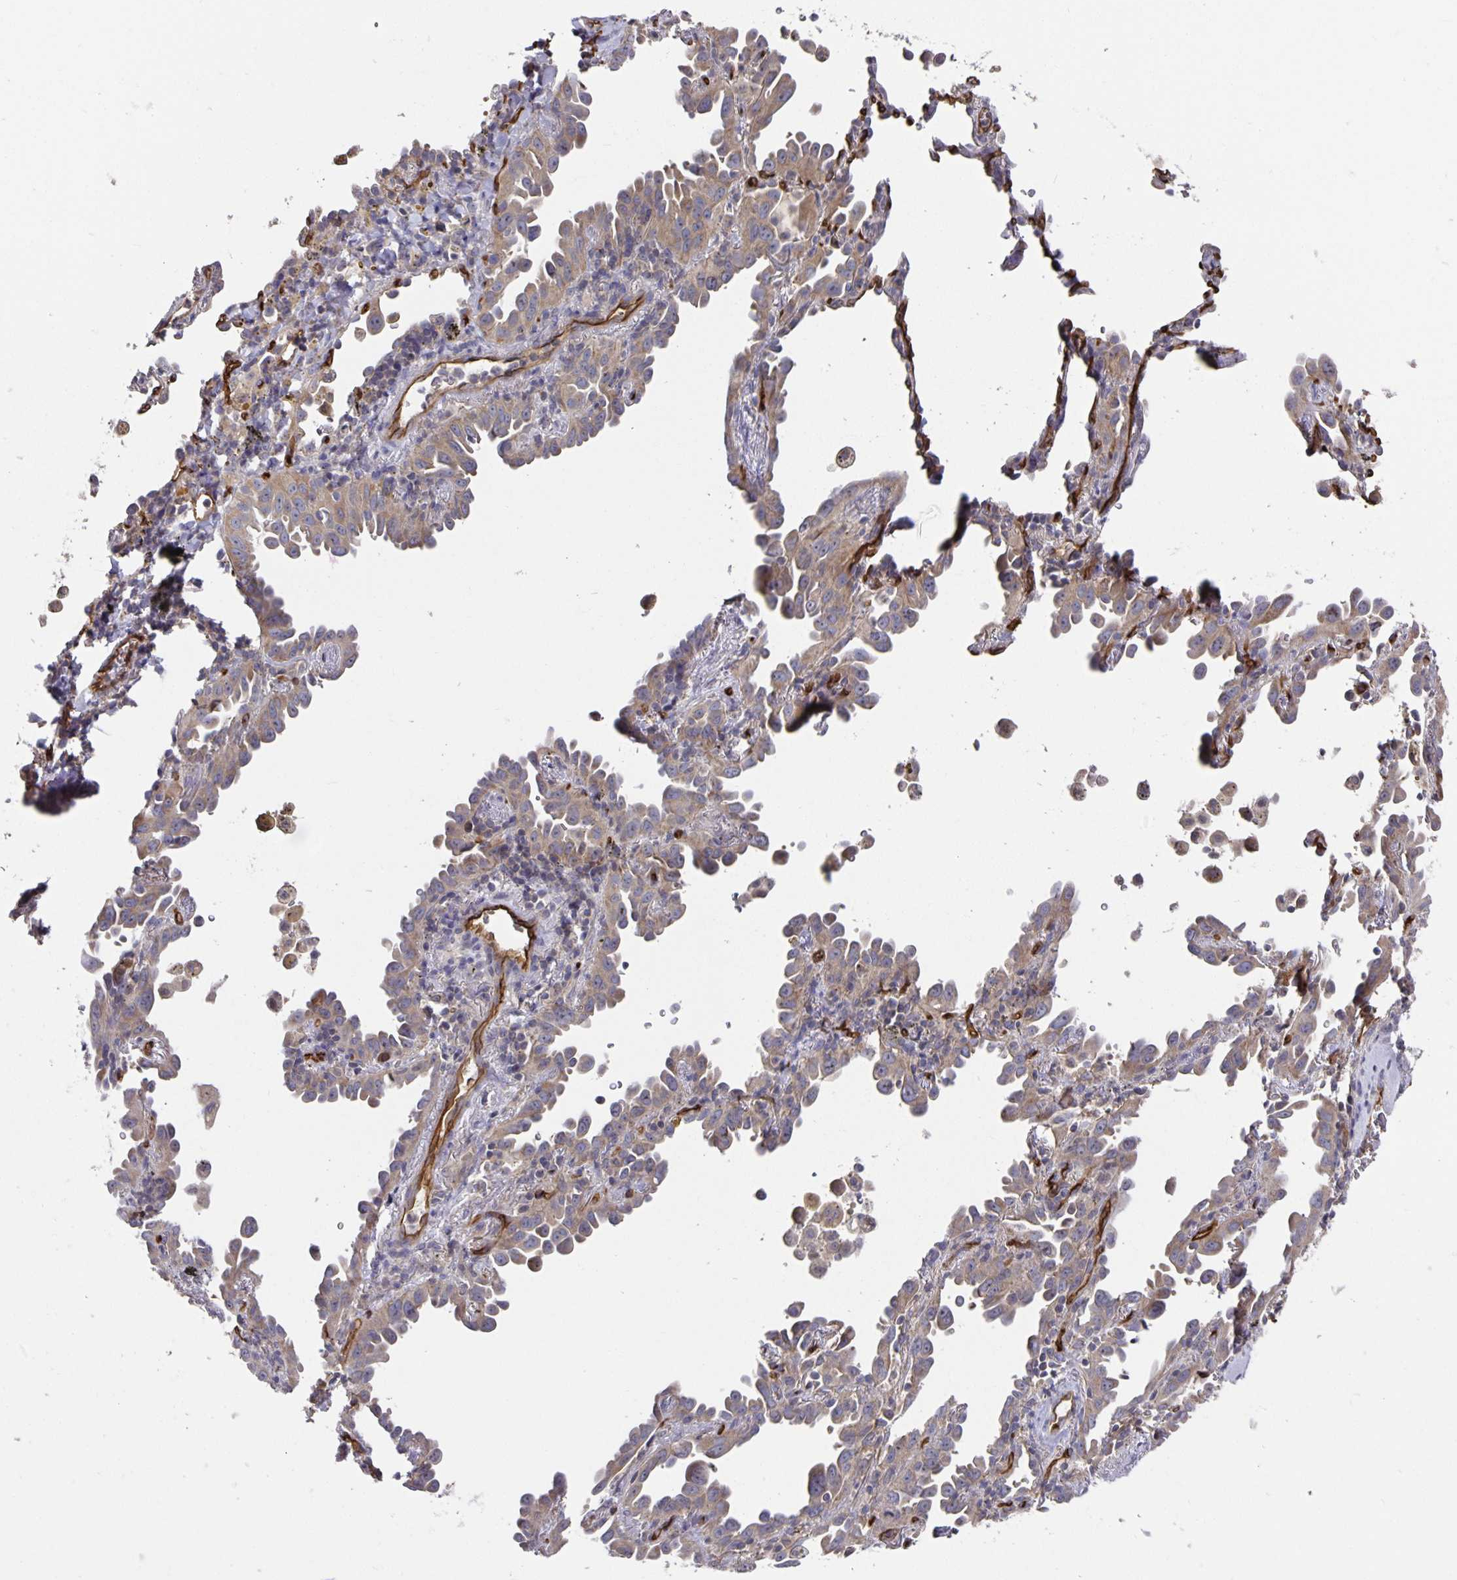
{"staining": {"intensity": "weak", "quantity": "25%-75%", "location": "cytoplasmic/membranous"}, "tissue": "lung cancer", "cell_type": "Tumor cells", "image_type": "cancer", "snomed": [{"axis": "morphology", "description": "Adenocarcinoma, NOS"}, {"axis": "topography", "description": "Lung"}], "caption": "Brown immunohistochemical staining in lung cancer (adenocarcinoma) displays weak cytoplasmic/membranous expression in about 25%-75% of tumor cells.", "gene": "PODXL", "patient": {"sex": "male", "age": 68}}